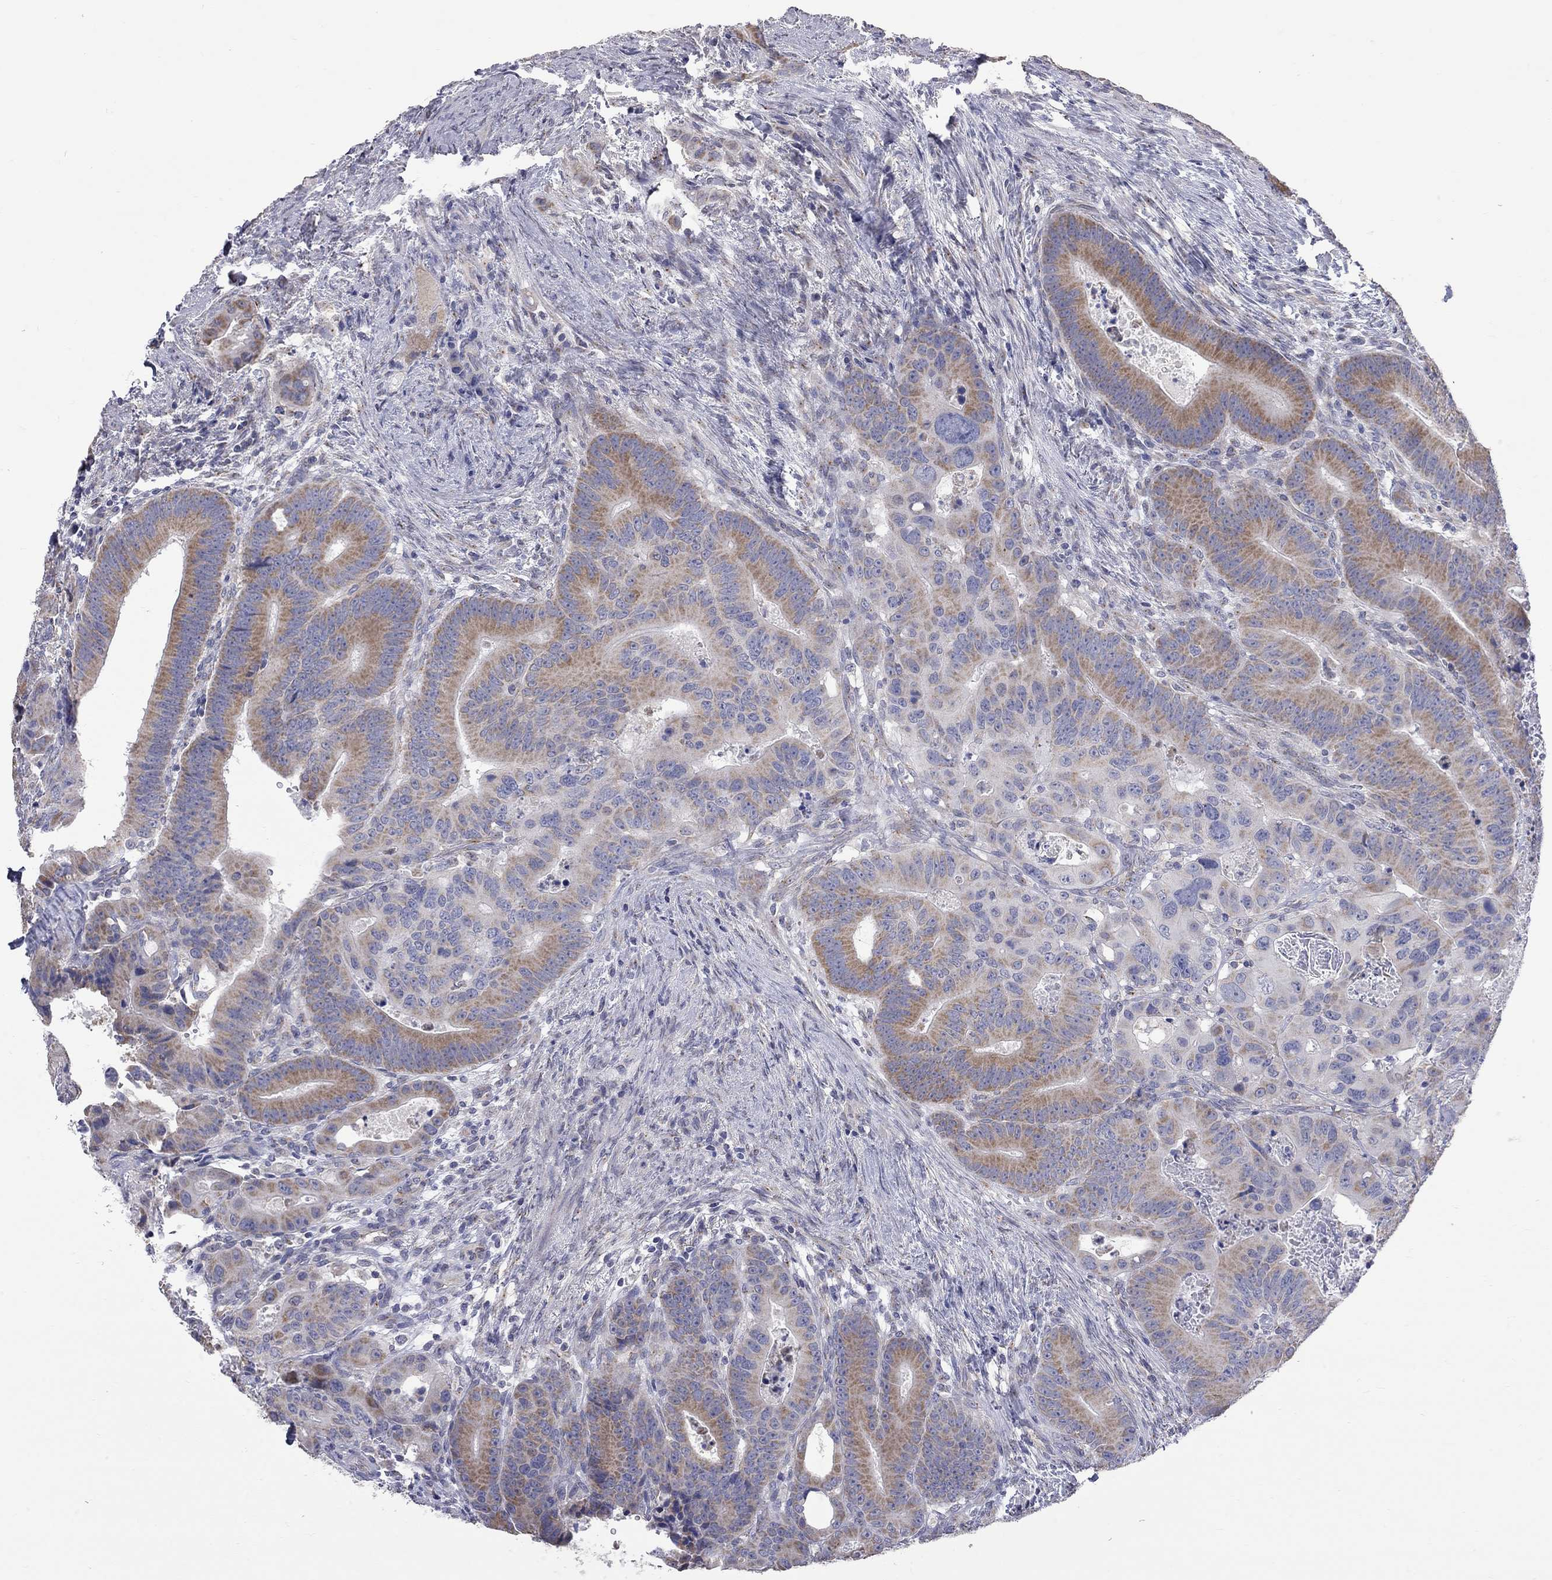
{"staining": {"intensity": "moderate", "quantity": "25%-75%", "location": "cytoplasmic/membranous"}, "tissue": "colorectal cancer", "cell_type": "Tumor cells", "image_type": "cancer", "snomed": [{"axis": "morphology", "description": "Adenocarcinoma, NOS"}, {"axis": "topography", "description": "Rectum"}], "caption": "This histopathology image displays IHC staining of colorectal cancer (adenocarcinoma), with medium moderate cytoplasmic/membranous staining in approximately 25%-75% of tumor cells.", "gene": "OPRK1", "patient": {"sex": "male", "age": 64}}